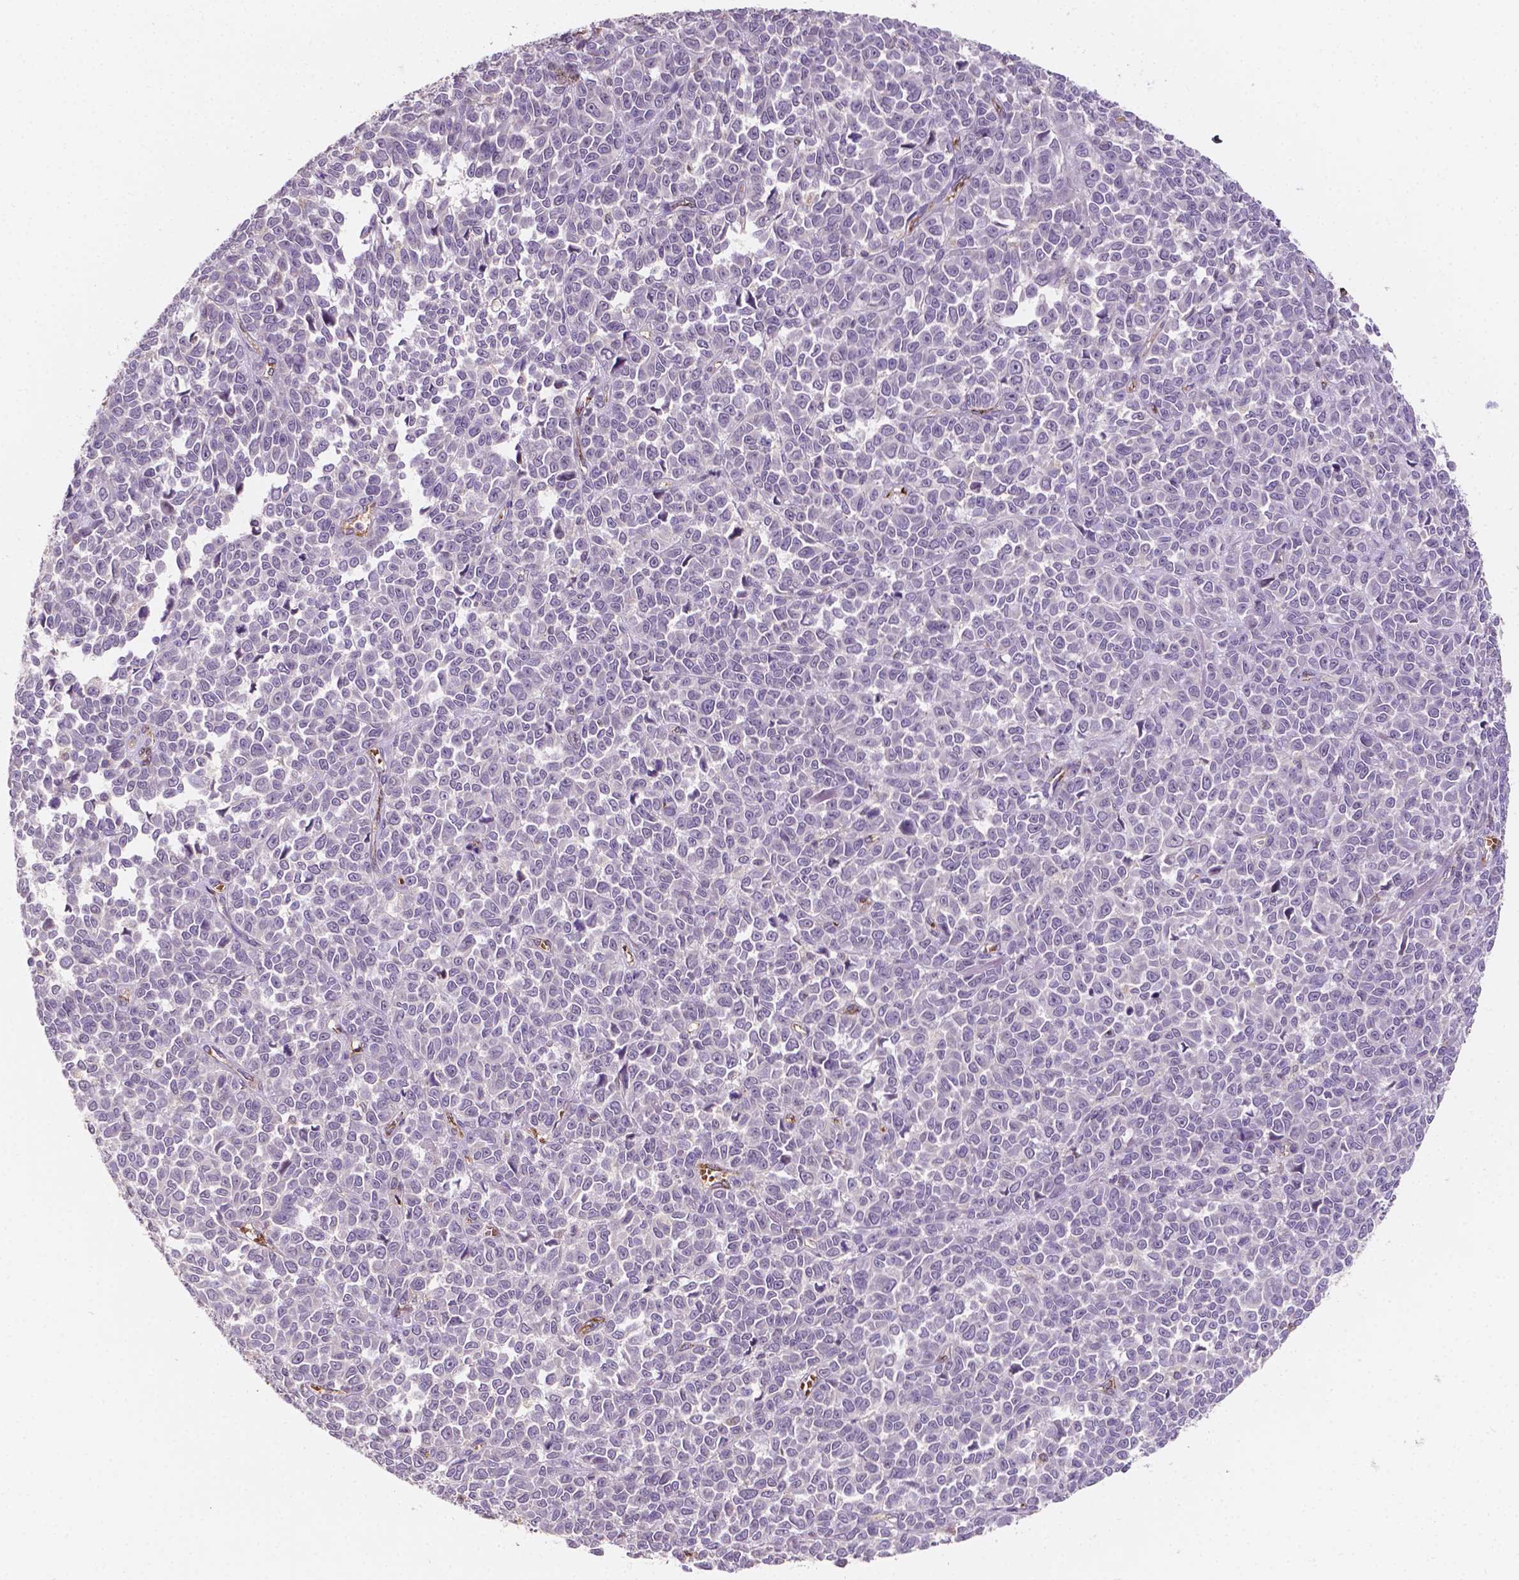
{"staining": {"intensity": "negative", "quantity": "none", "location": "none"}, "tissue": "melanoma", "cell_type": "Tumor cells", "image_type": "cancer", "snomed": [{"axis": "morphology", "description": "Malignant melanoma, NOS"}, {"axis": "topography", "description": "Skin"}], "caption": "Malignant melanoma was stained to show a protein in brown. There is no significant positivity in tumor cells.", "gene": "SLC22A4", "patient": {"sex": "female", "age": 95}}